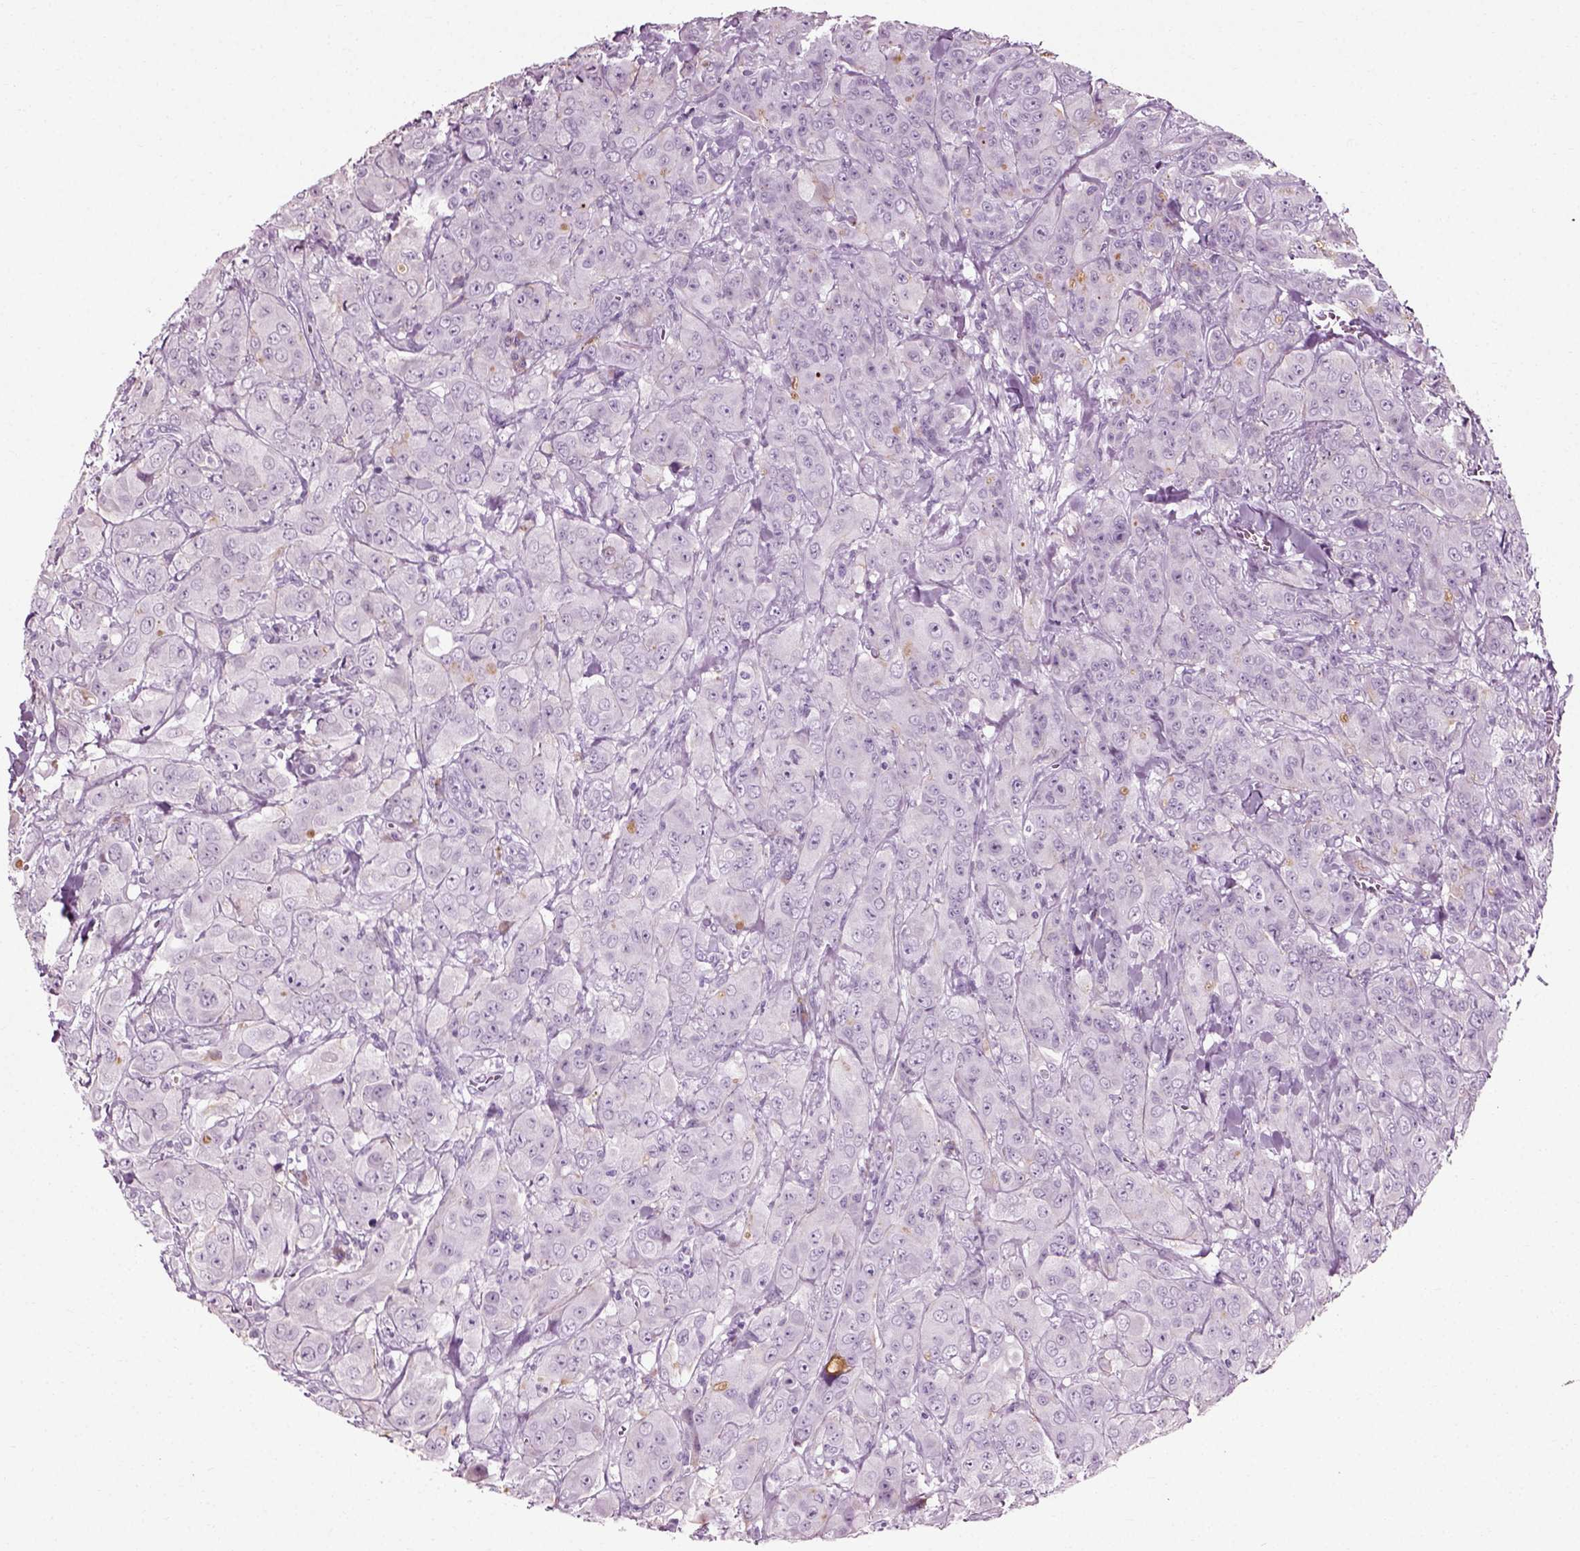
{"staining": {"intensity": "moderate", "quantity": "<25%", "location": "cytoplasmic/membranous"}, "tissue": "breast cancer", "cell_type": "Tumor cells", "image_type": "cancer", "snomed": [{"axis": "morphology", "description": "Duct carcinoma"}, {"axis": "topography", "description": "Breast"}], "caption": "A photomicrograph of breast cancer stained for a protein displays moderate cytoplasmic/membranous brown staining in tumor cells. (Brightfield microscopy of DAB IHC at high magnification).", "gene": "SLC26A8", "patient": {"sex": "female", "age": 43}}